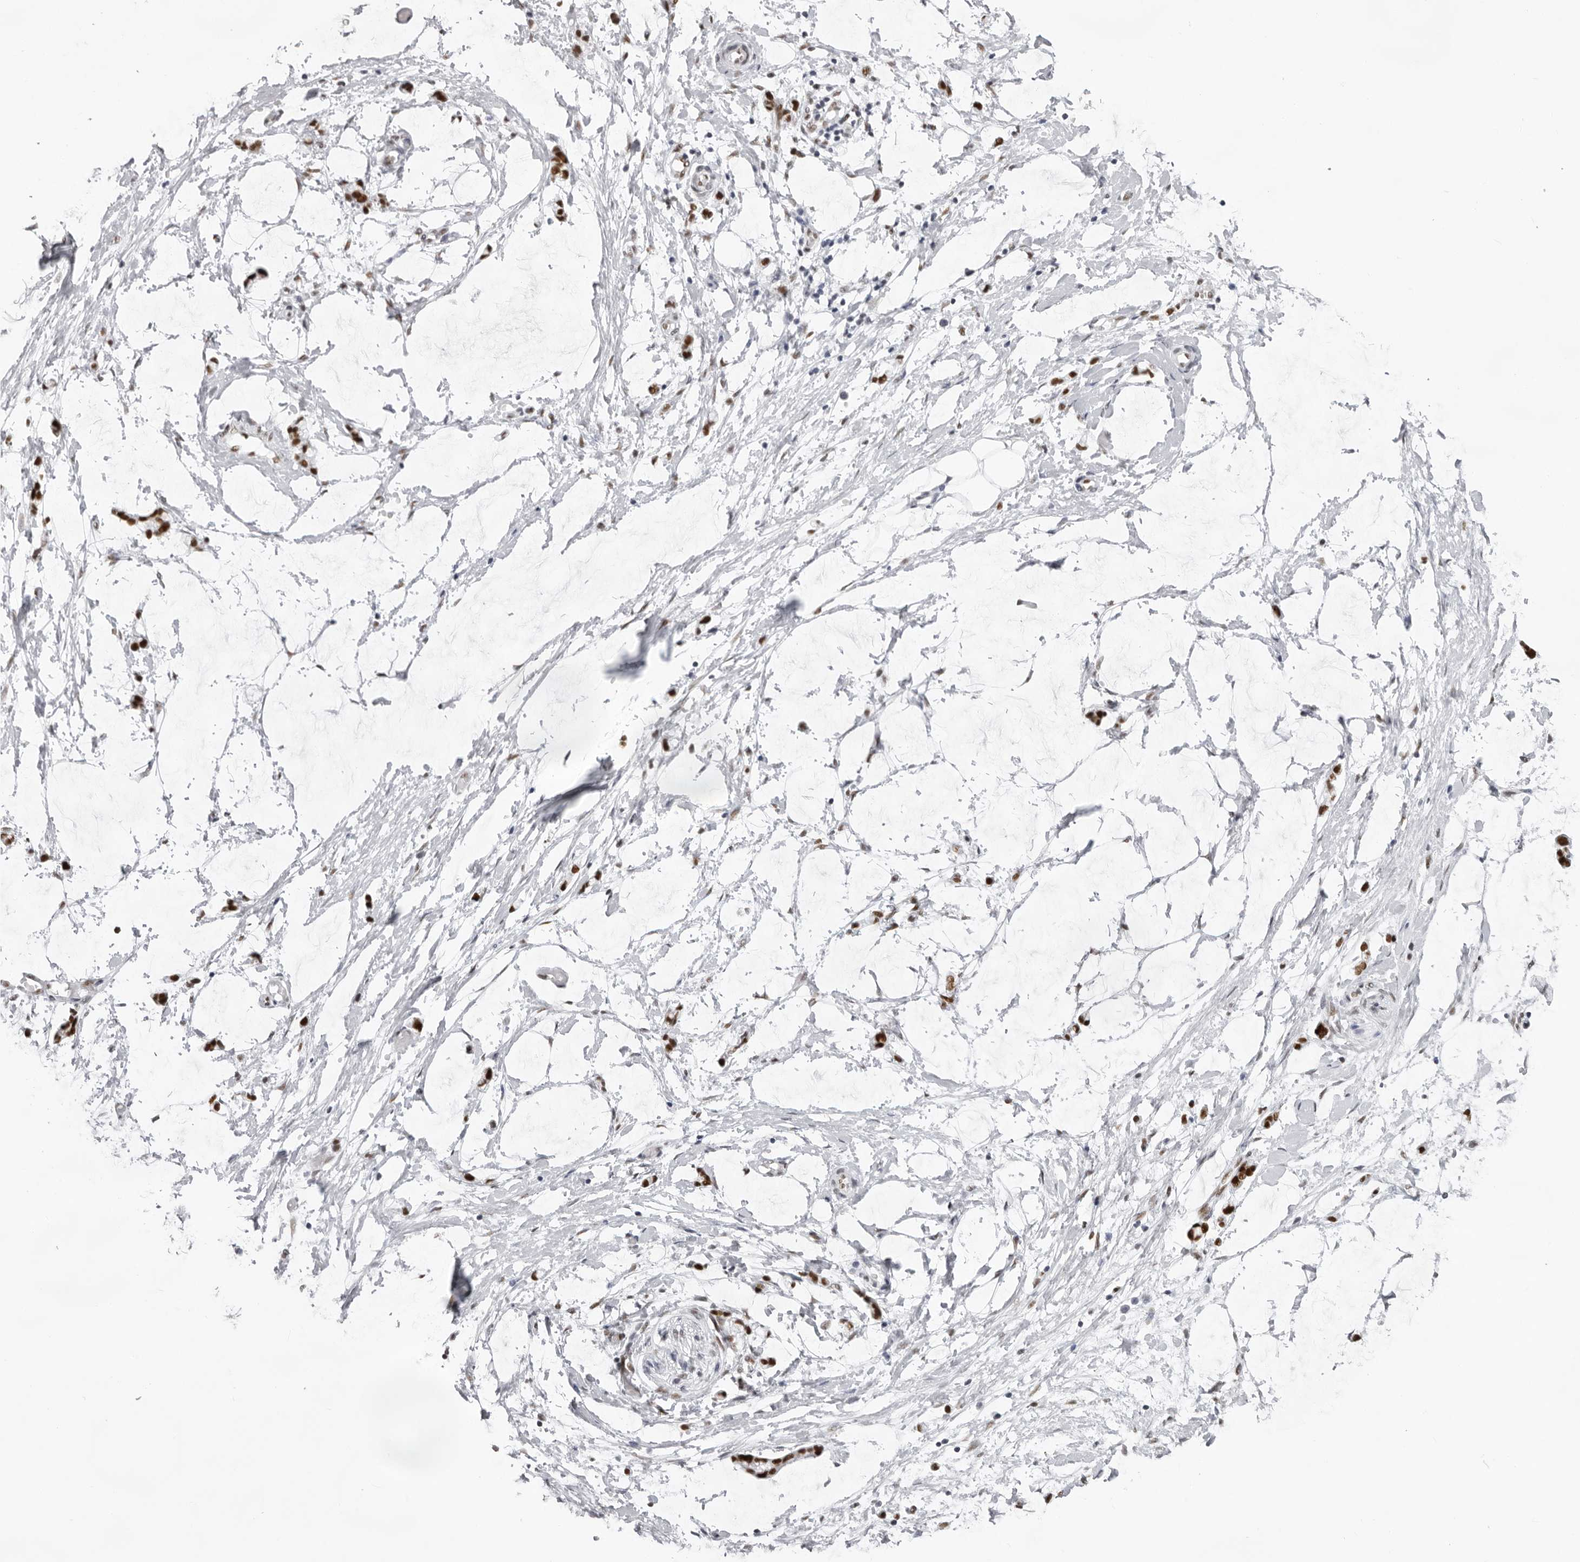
{"staining": {"intensity": "weak", "quantity": ">75%", "location": "nuclear"}, "tissue": "adipose tissue", "cell_type": "Adipocytes", "image_type": "normal", "snomed": [{"axis": "morphology", "description": "Normal tissue, NOS"}, {"axis": "morphology", "description": "Adenocarcinoma, NOS"}, {"axis": "topography", "description": "Smooth muscle"}, {"axis": "topography", "description": "Colon"}], "caption": "This is a histology image of immunohistochemistry staining of unremarkable adipose tissue, which shows weak positivity in the nuclear of adipocytes.", "gene": "IRF2BP2", "patient": {"sex": "male", "age": 14}}